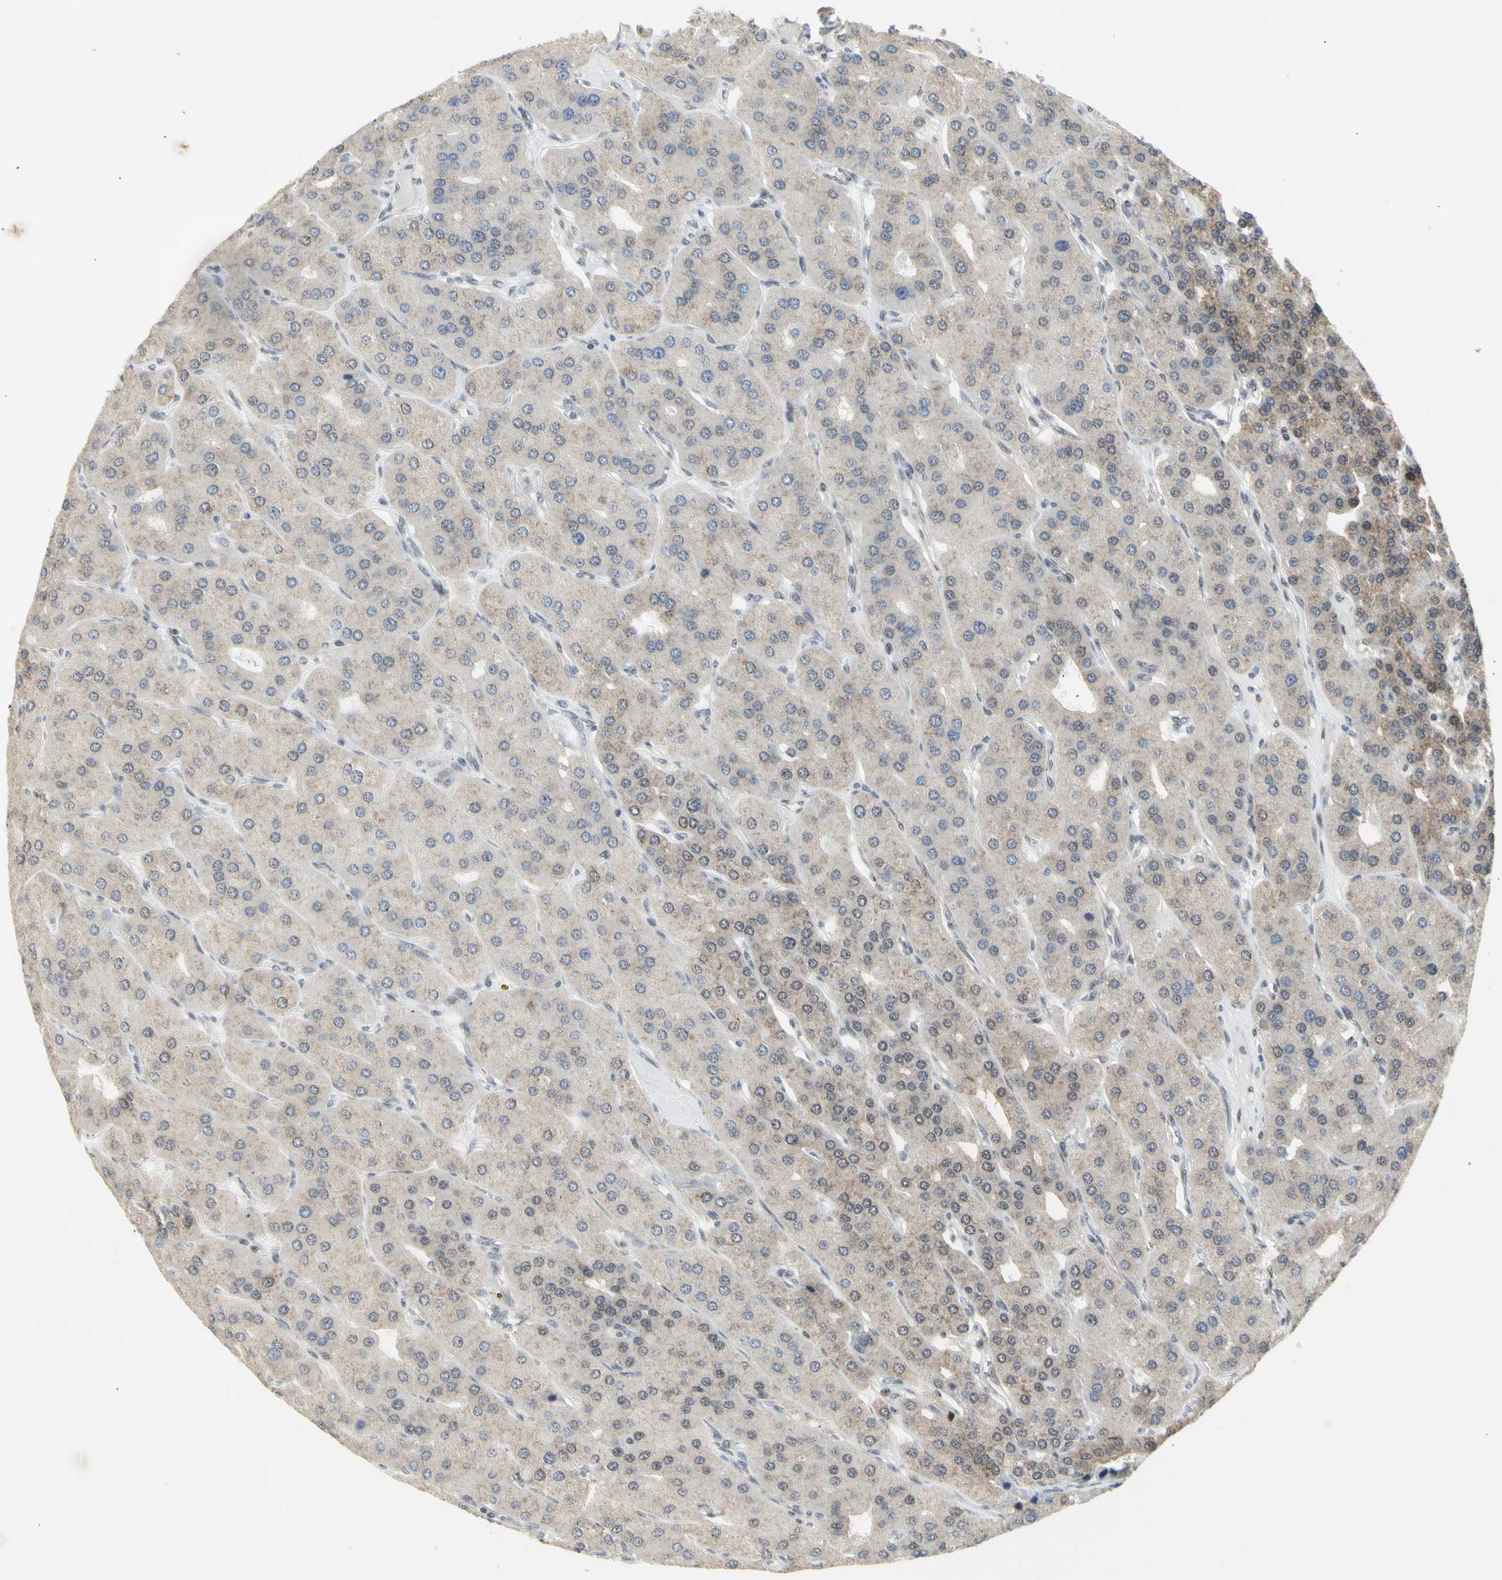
{"staining": {"intensity": "strong", "quantity": "25%-75%", "location": "cytoplasmic/membranous,nuclear"}, "tissue": "parathyroid gland", "cell_type": "Glandular cells", "image_type": "normal", "snomed": [{"axis": "morphology", "description": "Normal tissue, NOS"}, {"axis": "morphology", "description": "Adenoma, NOS"}, {"axis": "topography", "description": "Parathyroid gland"}], "caption": "Protein staining of benign parathyroid gland shows strong cytoplasmic/membranous,nuclear staining in about 25%-75% of glandular cells.", "gene": "DHRS7B", "patient": {"sex": "female", "age": 86}}